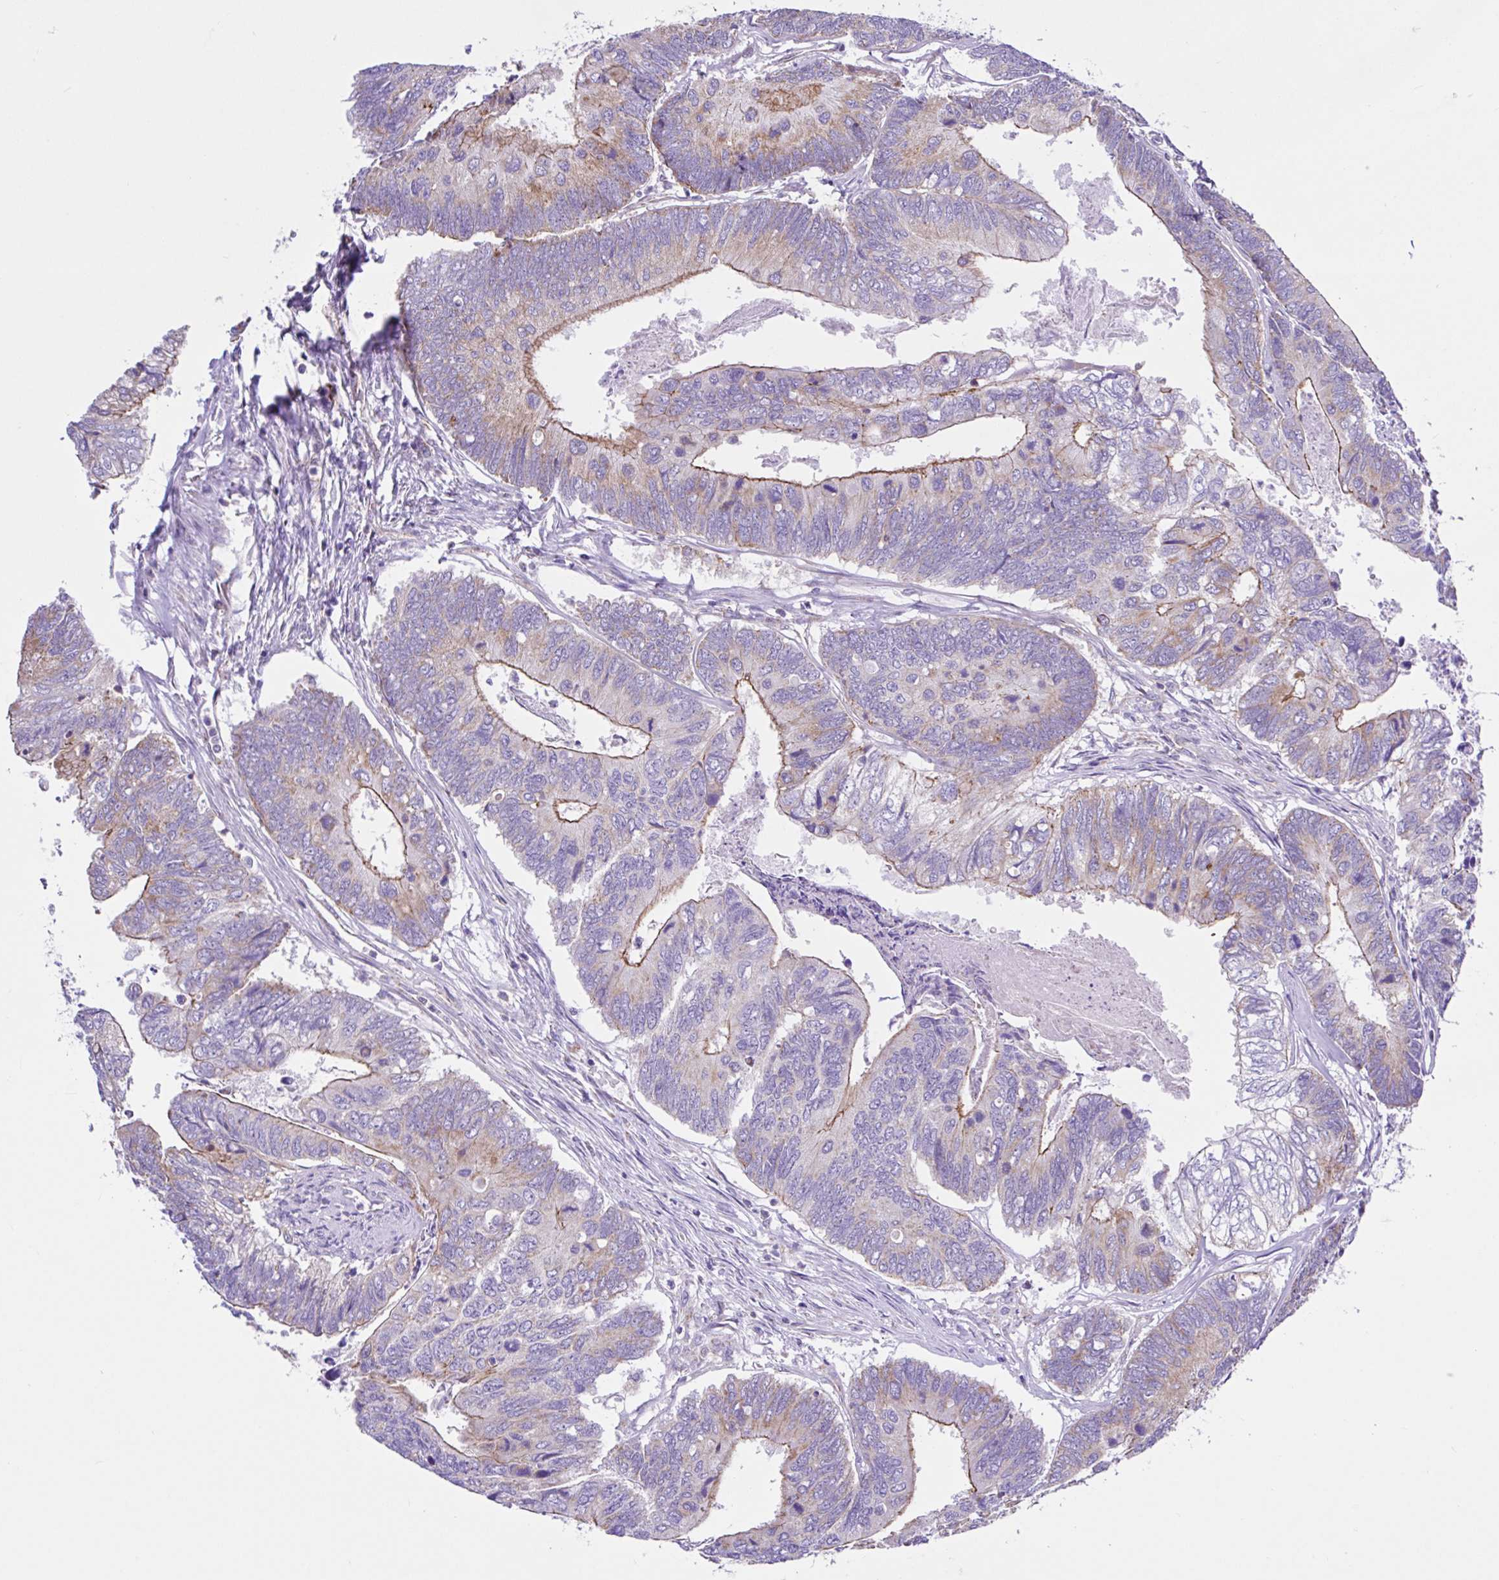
{"staining": {"intensity": "moderate", "quantity": "25%-75%", "location": "cytoplasmic/membranous"}, "tissue": "colorectal cancer", "cell_type": "Tumor cells", "image_type": "cancer", "snomed": [{"axis": "morphology", "description": "Adenocarcinoma, NOS"}, {"axis": "topography", "description": "Colon"}], "caption": "An IHC photomicrograph of tumor tissue is shown. Protein staining in brown shows moderate cytoplasmic/membranous positivity in colorectal adenocarcinoma within tumor cells. (DAB (3,3'-diaminobenzidine) IHC with brightfield microscopy, high magnification).", "gene": "NDUFS2", "patient": {"sex": "female", "age": 67}}